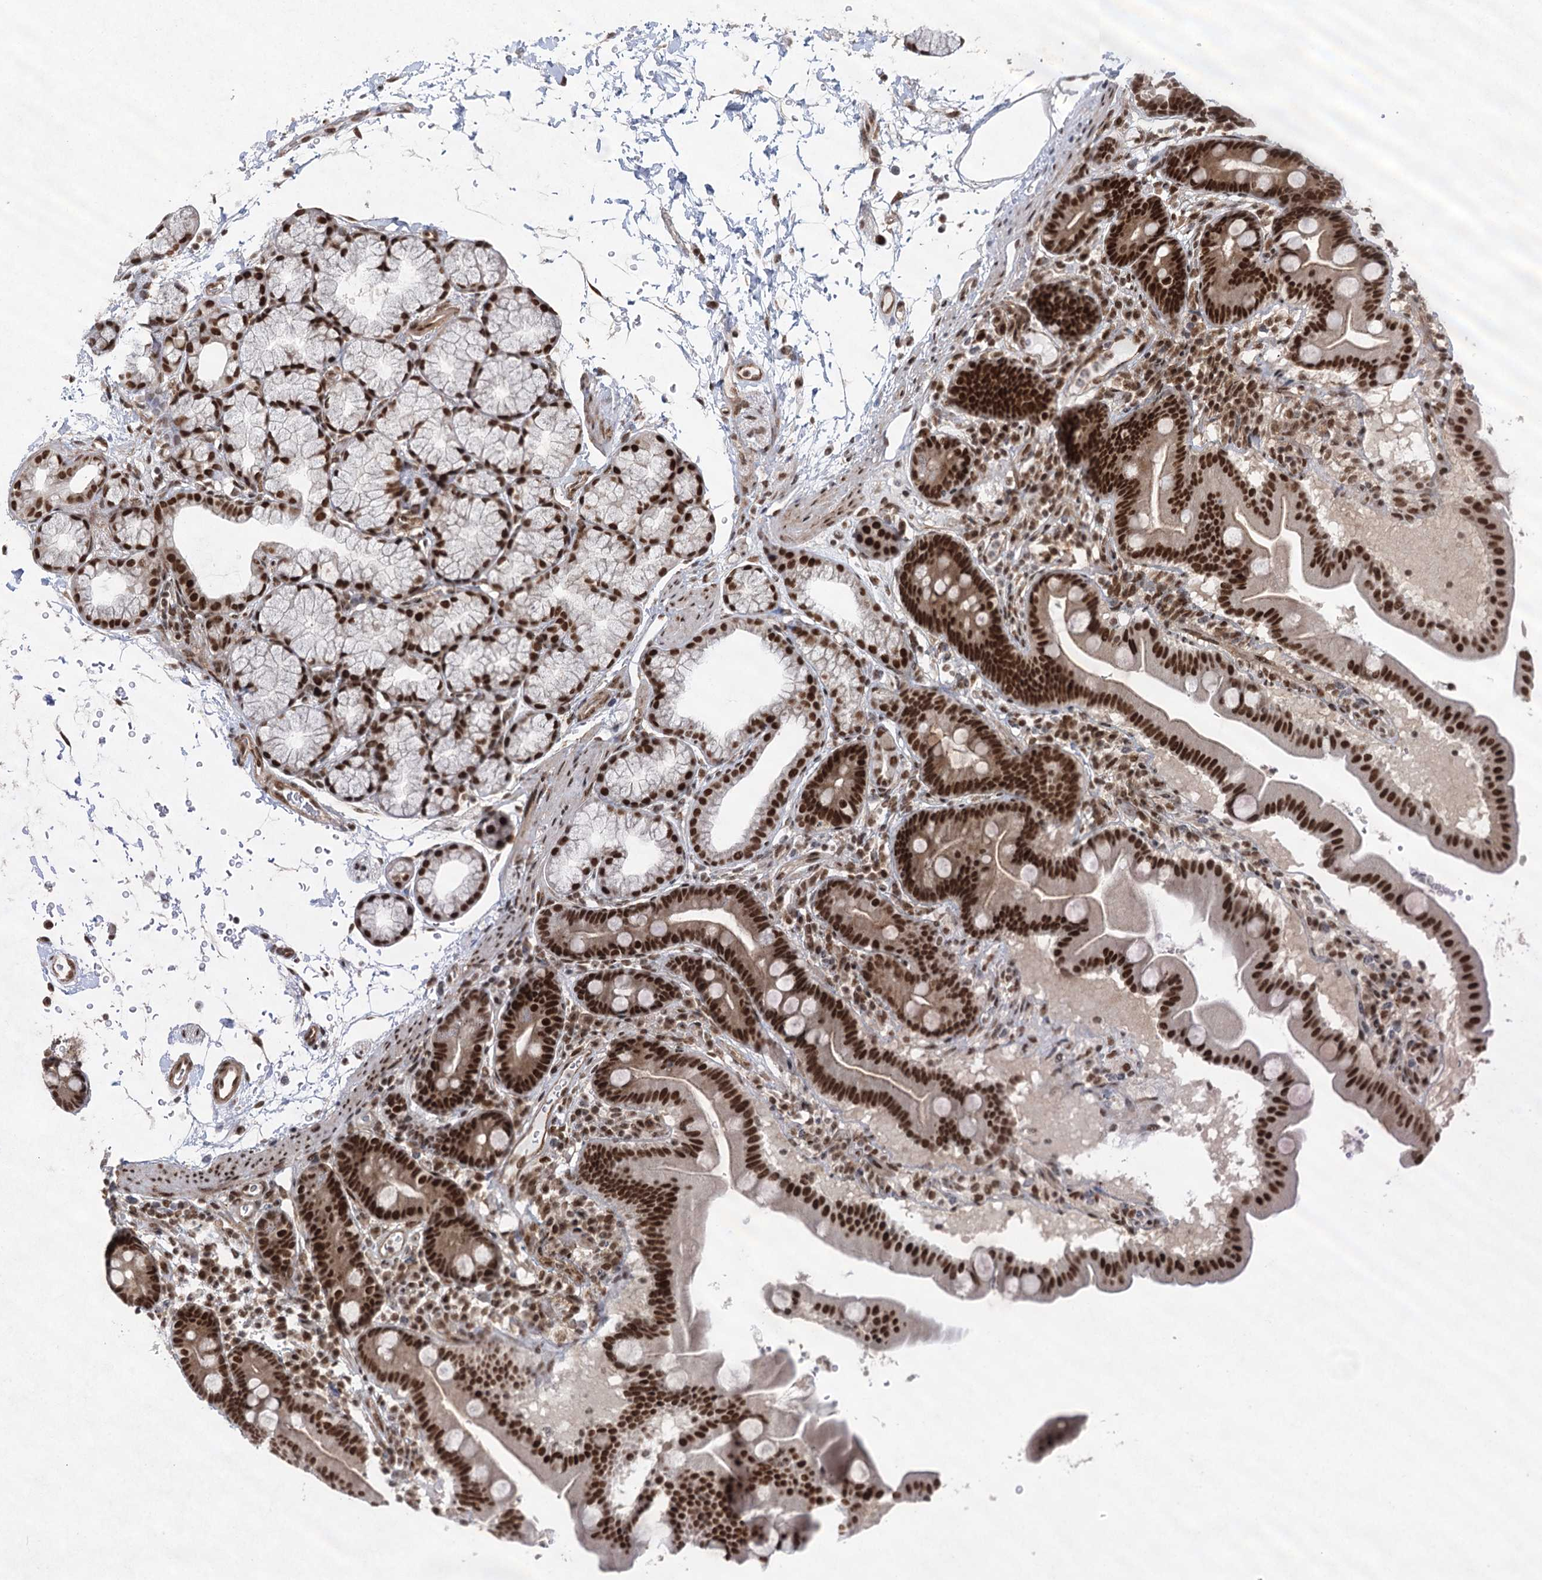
{"staining": {"intensity": "strong", "quantity": ">75%", "location": "nuclear"}, "tissue": "duodenum", "cell_type": "Glandular cells", "image_type": "normal", "snomed": [{"axis": "morphology", "description": "Normal tissue, NOS"}, {"axis": "topography", "description": "Duodenum"}], "caption": "Strong nuclear staining for a protein is appreciated in approximately >75% of glandular cells of normal duodenum using IHC.", "gene": "ZCCHC8", "patient": {"sex": "male", "age": 54}}